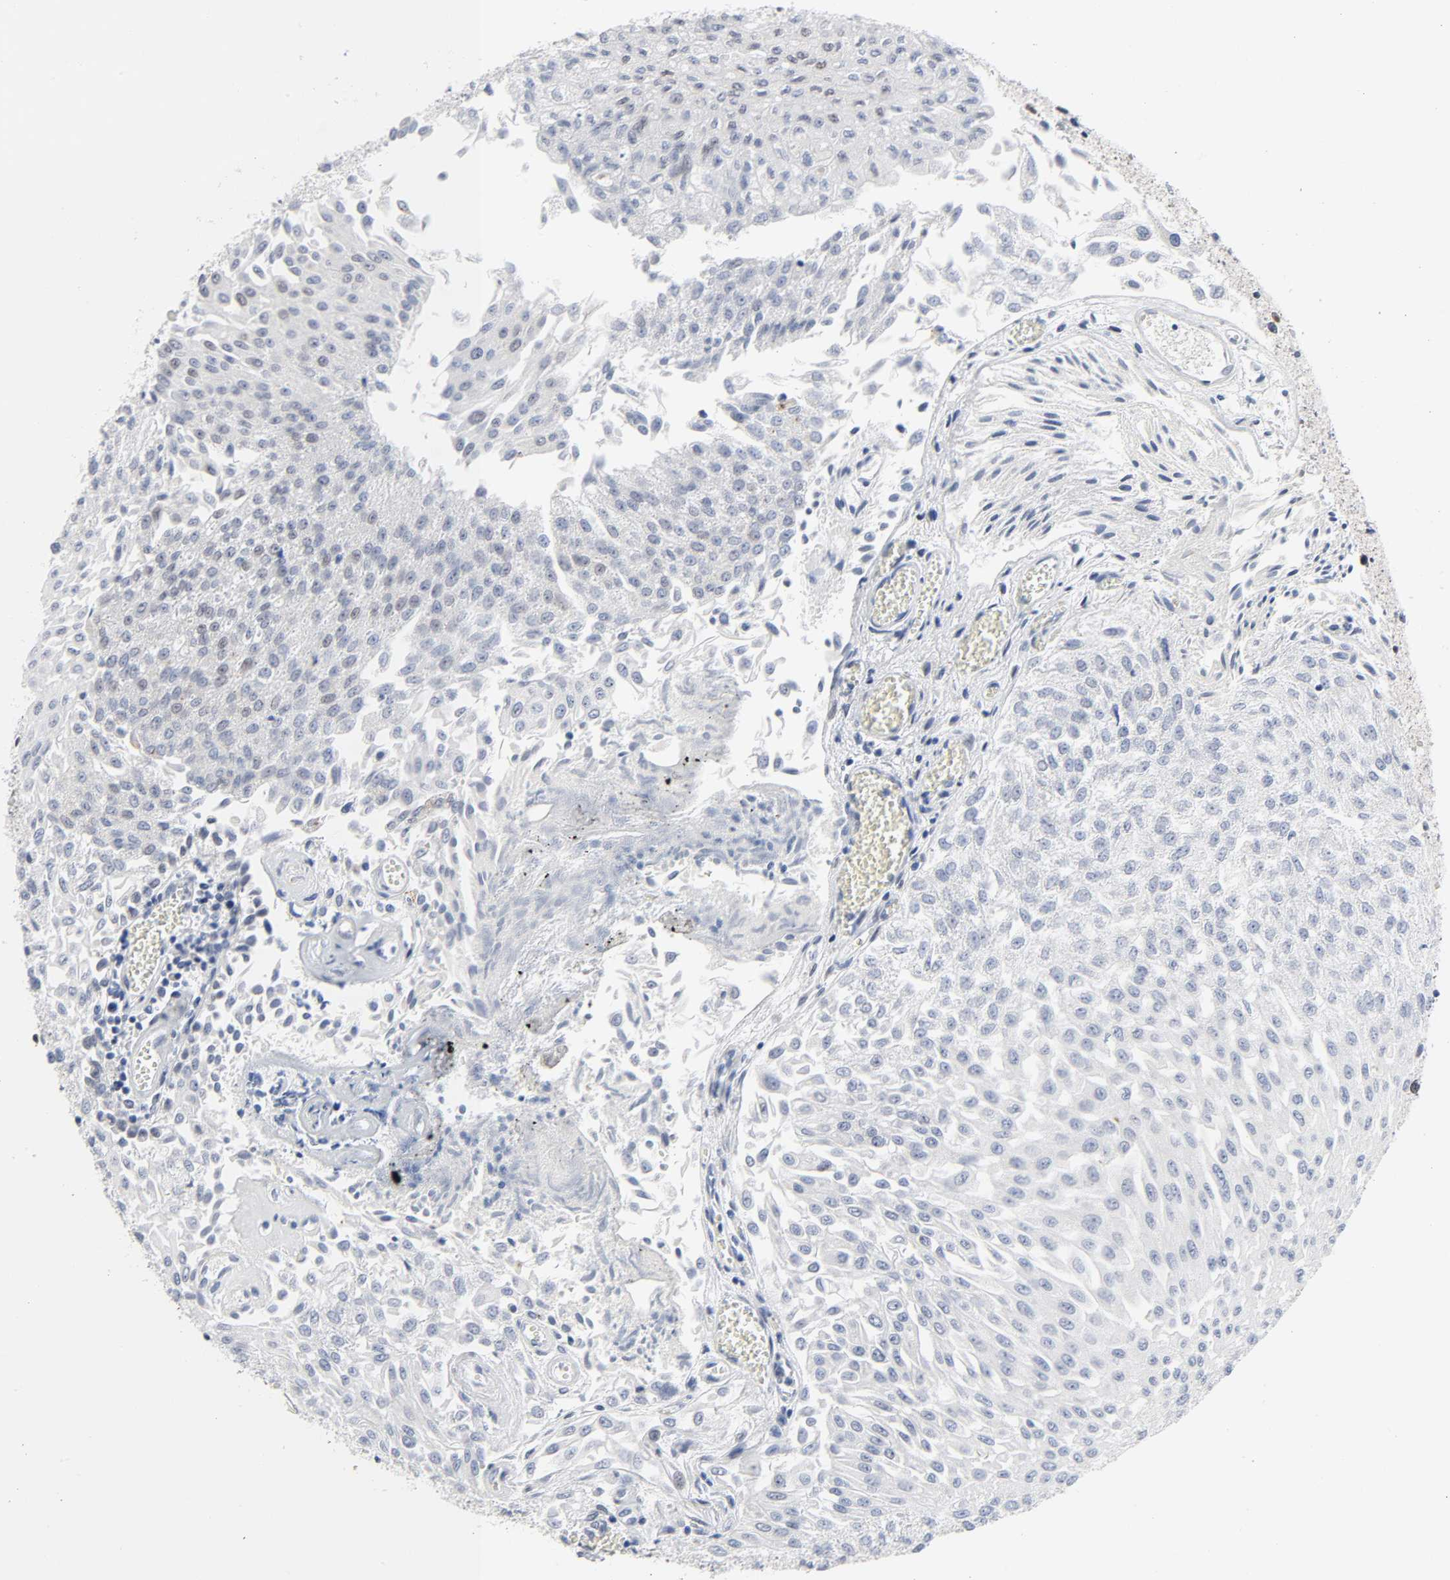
{"staining": {"intensity": "negative", "quantity": "none", "location": "none"}, "tissue": "urothelial cancer", "cell_type": "Tumor cells", "image_type": "cancer", "snomed": [{"axis": "morphology", "description": "Urothelial carcinoma, Low grade"}, {"axis": "topography", "description": "Urinary bladder"}], "caption": "Protein analysis of urothelial carcinoma (low-grade) exhibits no significant staining in tumor cells.", "gene": "SALL2", "patient": {"sex": "male", "age": 86}}